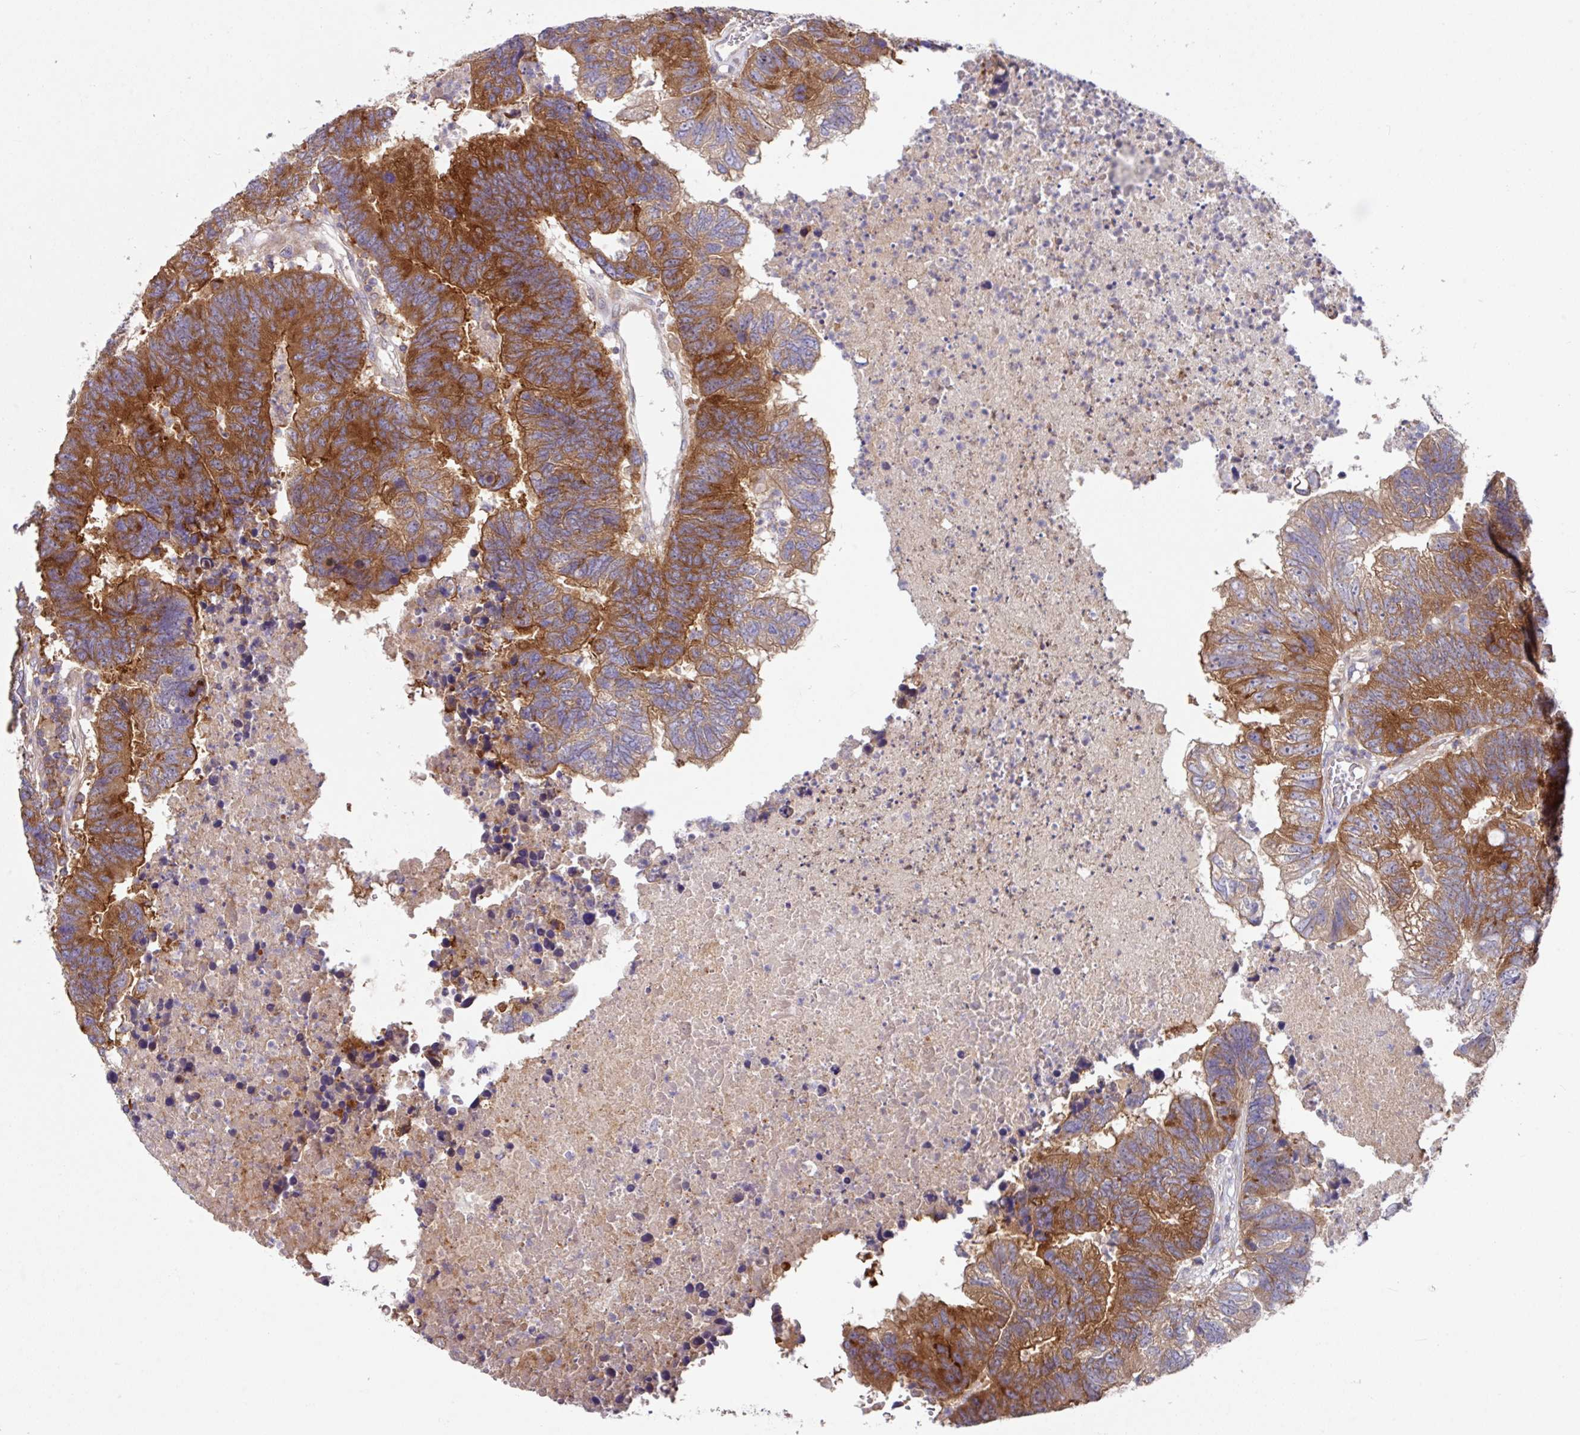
{"staining": {"intensity": "strong", "quantity": ">75%", "location": "cytoplasmic/membranous"}, "tissue": "colorectal cancer", "cell_type": "Tumor cells", "image_type": "cancer", "snomed": [{"axis": "morphology", "description": "Adenocarcinoma, NOS"}, {"axis": "topography", "description": "Colon"}], "caption": "Immunohistochemical staining of colorectal adenocarcinoma demonstrates high levels of strong cytoplasmic/membranous protein expression in about >75% of tumor cells. (brown staining indicates protein expression, while blue staining denotes nuclei).", "gene": "EIF4B", "patient": {"sex": "female", "age": 48}}